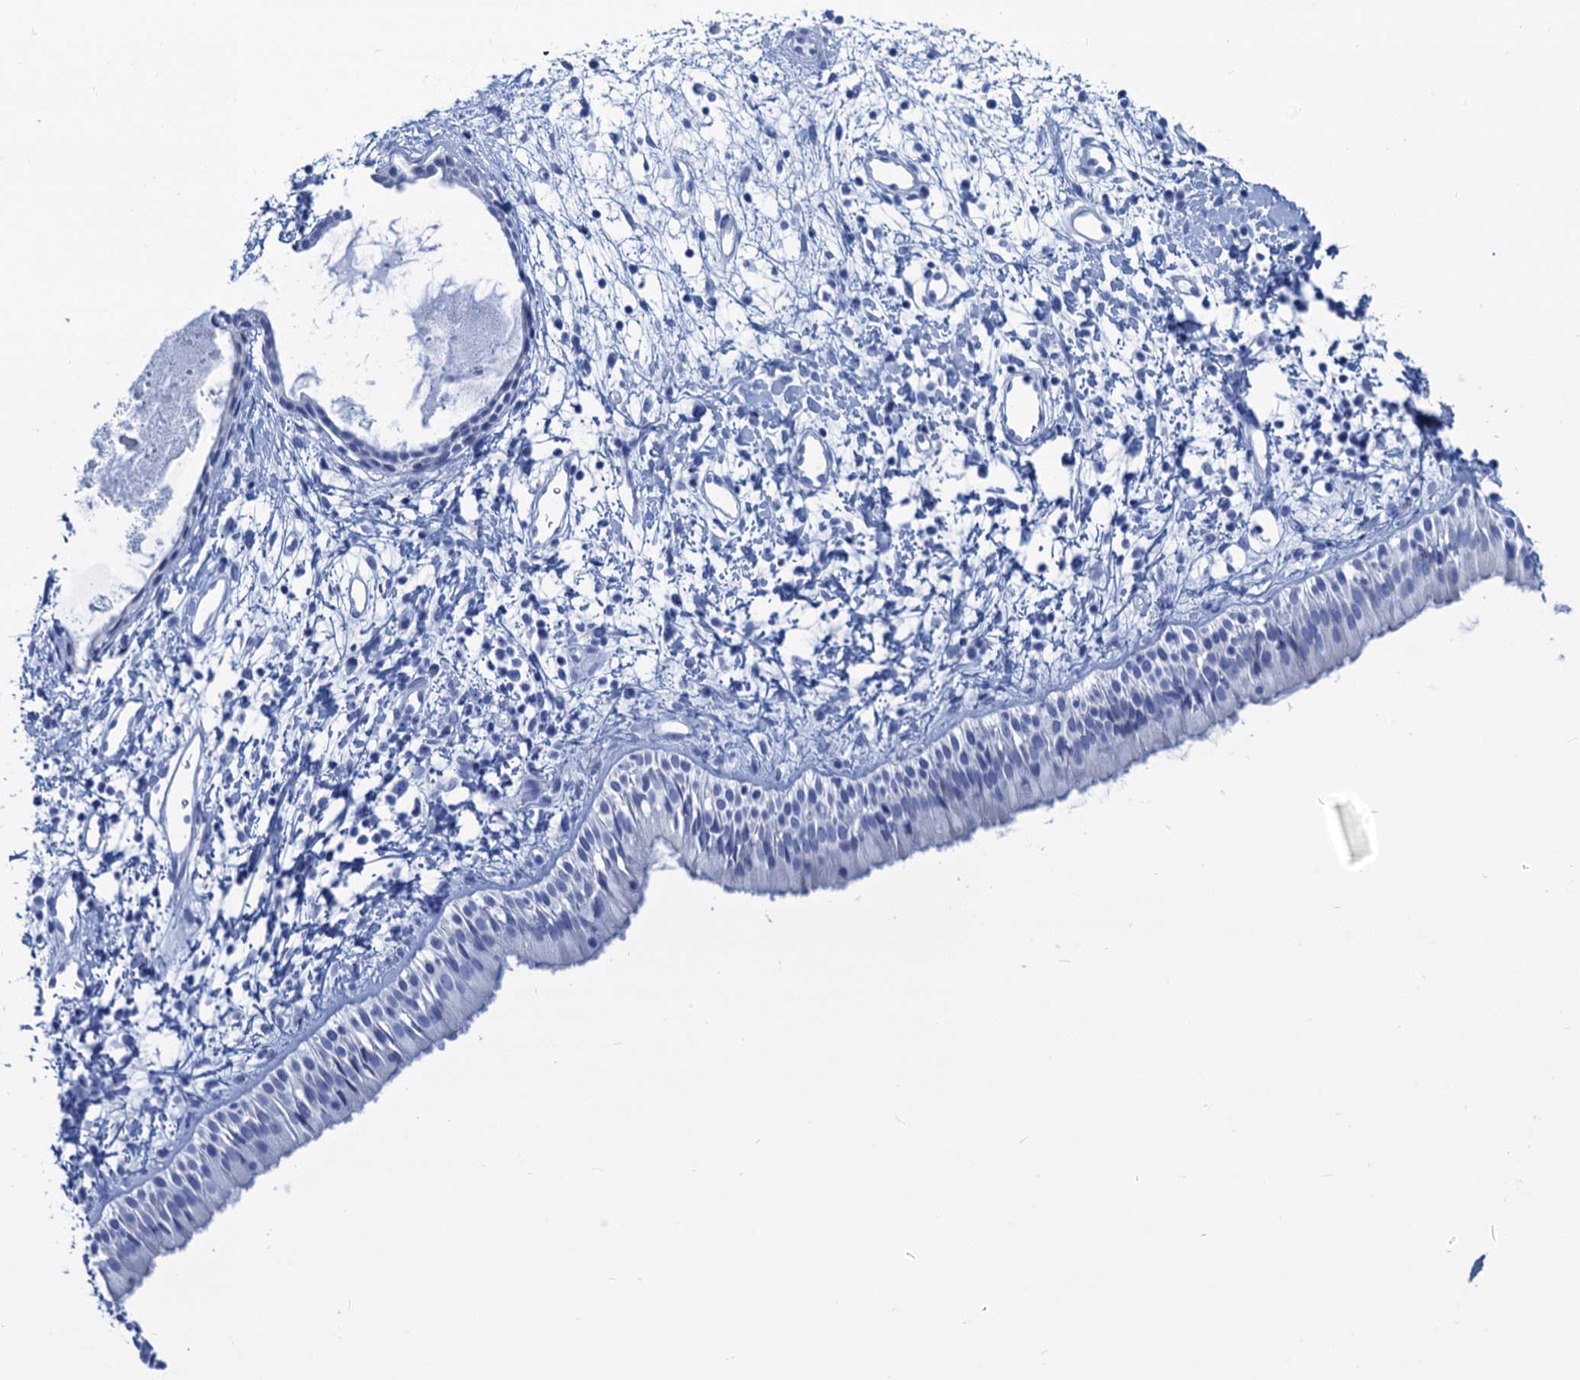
{"staining": {"intensity": "negative", "quantity": "none", "location": "none"}, "tissue": "nasopharynx", "cell_type": "Respiratory epithelial cells", "image_type": "normal", "snomed": [{"axis": "morphology", "description": "Normal tissue, NOS"}, {"axis": "topography", "description": "Nasopharynx"}], "caption": "The image demonstrates no staining of respiratory epithelial cells in benign nasopharynx. Brightfield microscopy of IHC stained with DAB (brown) and hematoxylin (blue), captured at high magnification.", "gene": "CABYR", "patient": {"sex": "male", "age": 22}}